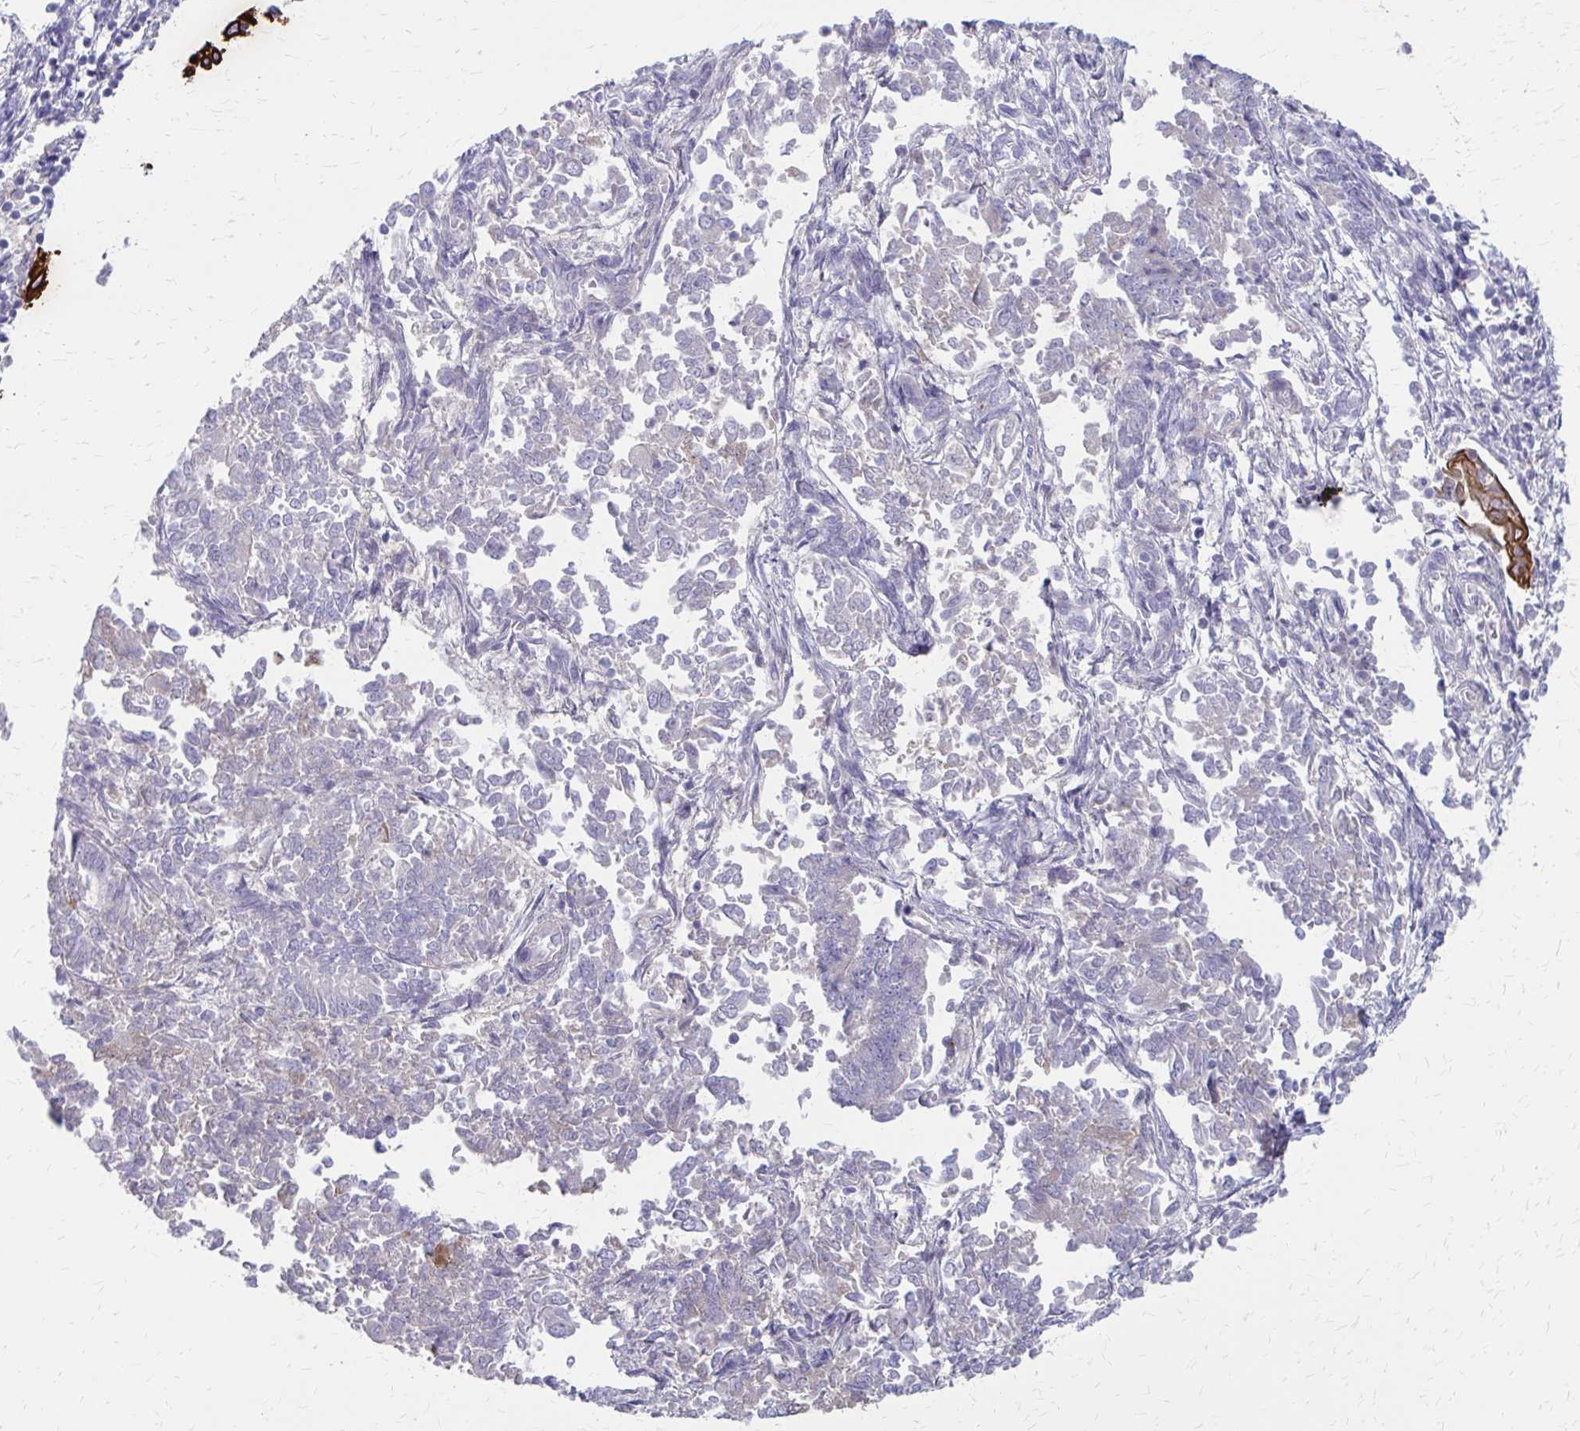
{"staining": {"intensity": "negative", "quantity": "none", "location": "none"}, "tissue": "endometrial cancer", "cell_type": "Tumor cells", "image_type": "cancer", "snomed": [{"axis": "morphology", "description": "Adenocarcinoma, NOS"}, {"axis": "topography", "description": "Endometrium"}], "caption": "Adenocarcinoma (endometrial) stained for a protein using immunohistochemistry (IHC) displays no expression tumor cells.", "gene": "GLYATL2", "patient": {"sex": "female", "age": 65}}